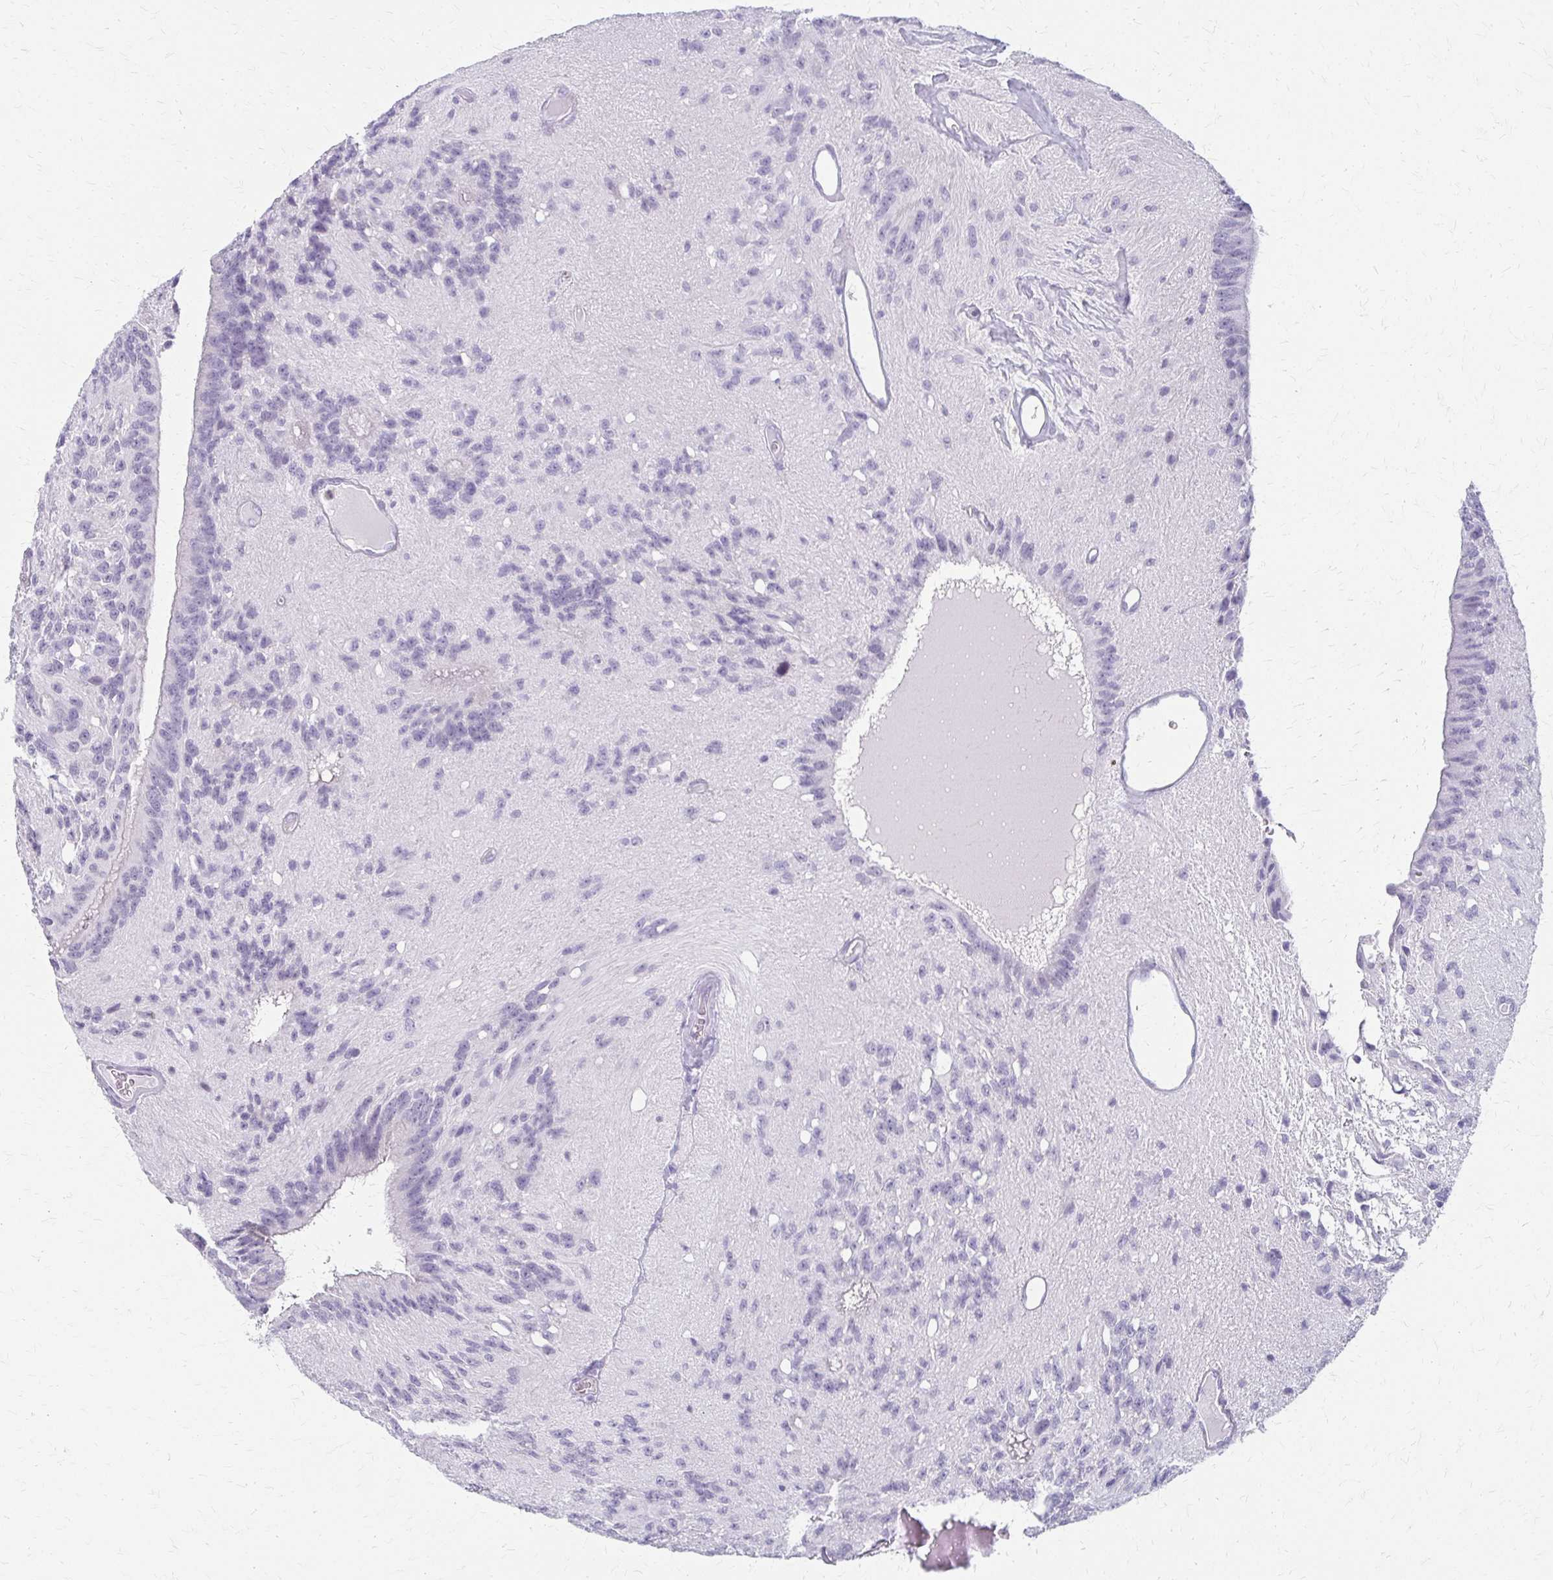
{"staining": {"intensity": "negative", "quantity": "none", "location": "none"}, "tissue": "glioma", "cell_type": "Tumor cells", "image_type": "cancer", "snomed": [{"axis": "morphology", "description": "Glioma, malignant, Low grade"}, {"axis": "topography", "description": "Brain"}], "caption": "Tumor cells show no significant protein staining in malignant glioma (low-grade).", "gene": "ACP5", "patient": {"sex": "male", "age": 31}}